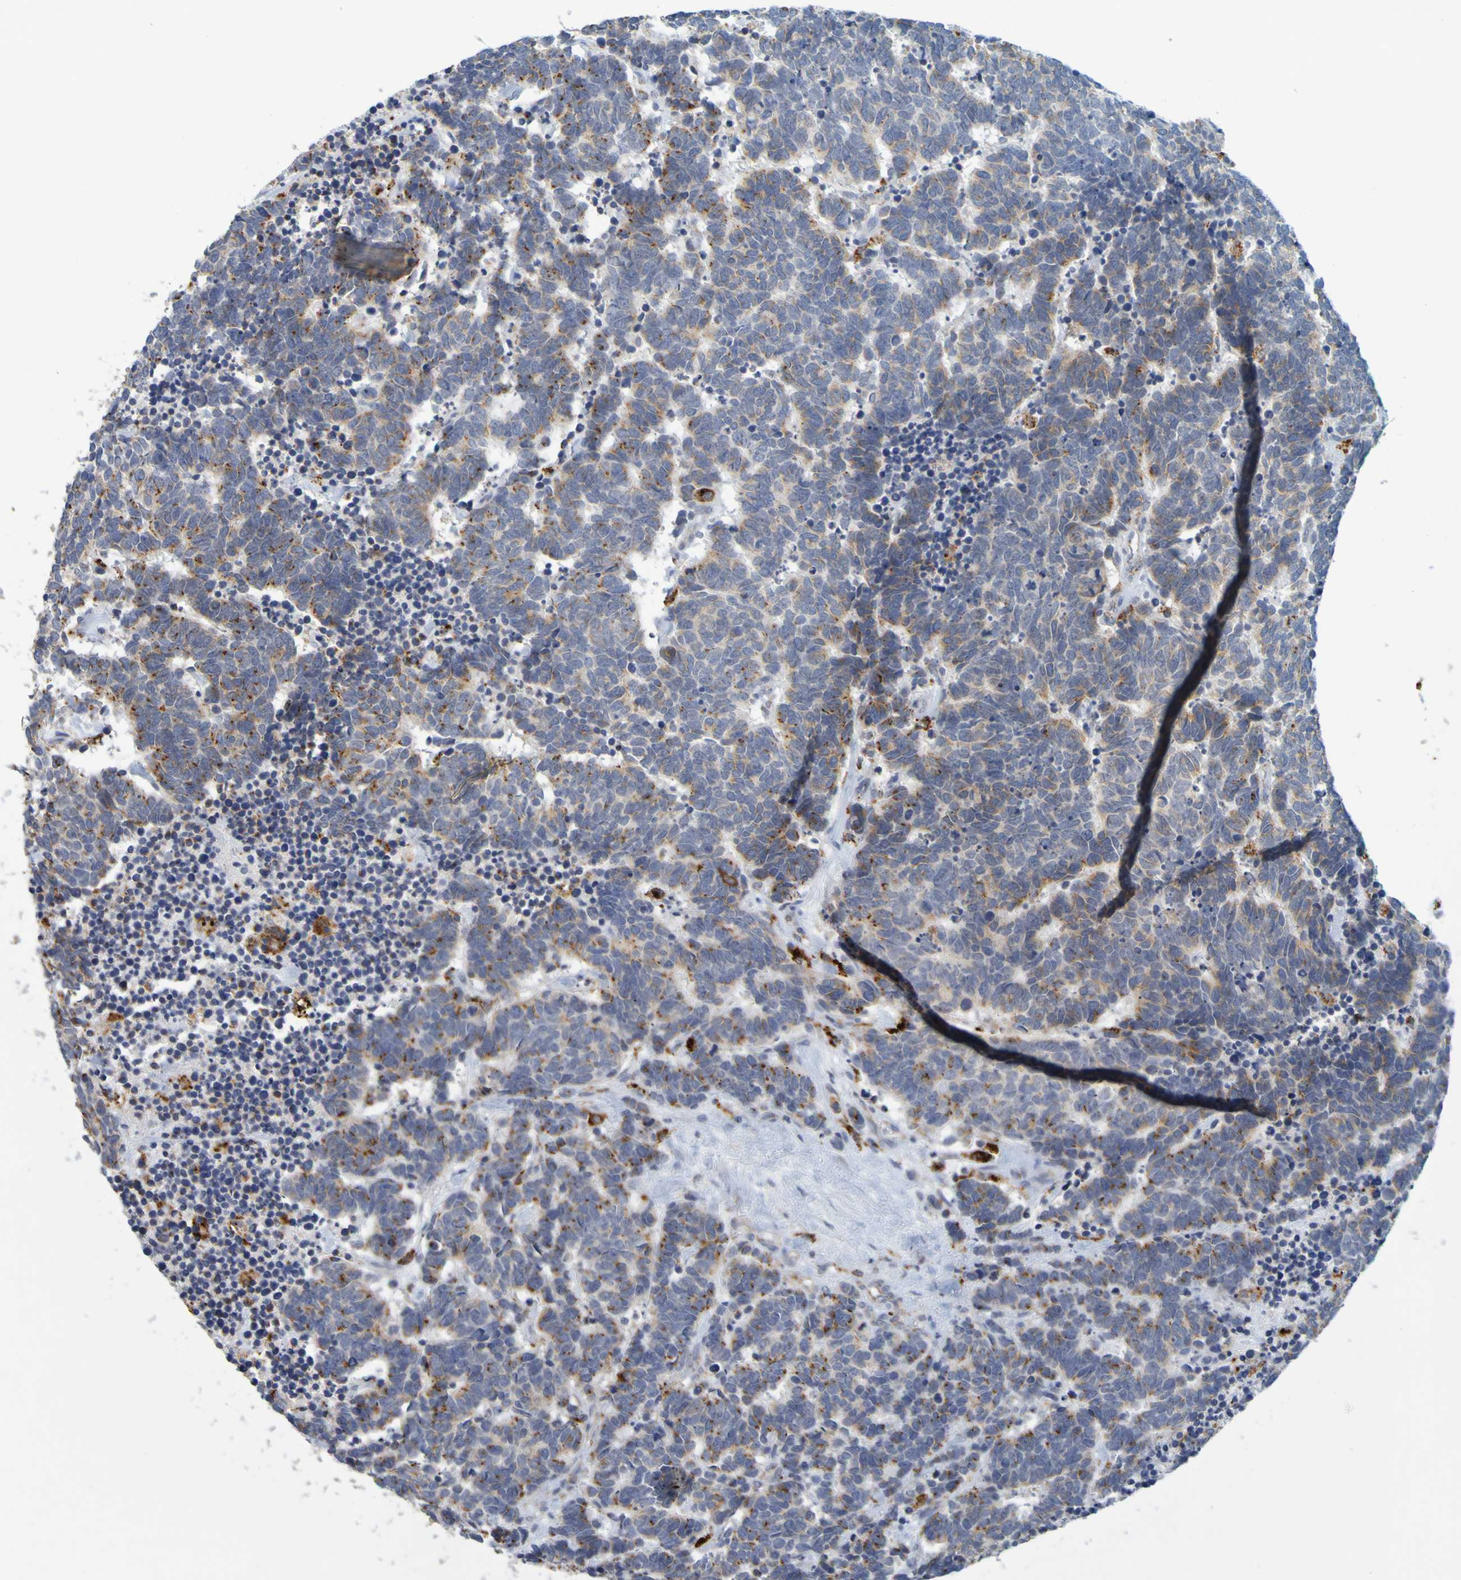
{"staining": {"intensity": "moderate", "quantity": ">75%", "location": "cytoplasmic/membranous"}, "tissue": "carcinoid", "cell_type": "Tumor cells", "image_type": "cancer", "snomed": [{"axis": "morphology", "description": "Carcinoma, NOS"}, {"axis": "morphology", "description": "Carcinoid, malignant, NOS"}, {"axis": "topography", "description": "Urinary bladder"}], "caption": "Human carcinoid stained for a protein (brown) shows moderate cytoplasmic/membranous positive staining in approximately >75% of tumor cells.", "gene": "TPH1", "patient": {"sex": "male", "age": 57}}